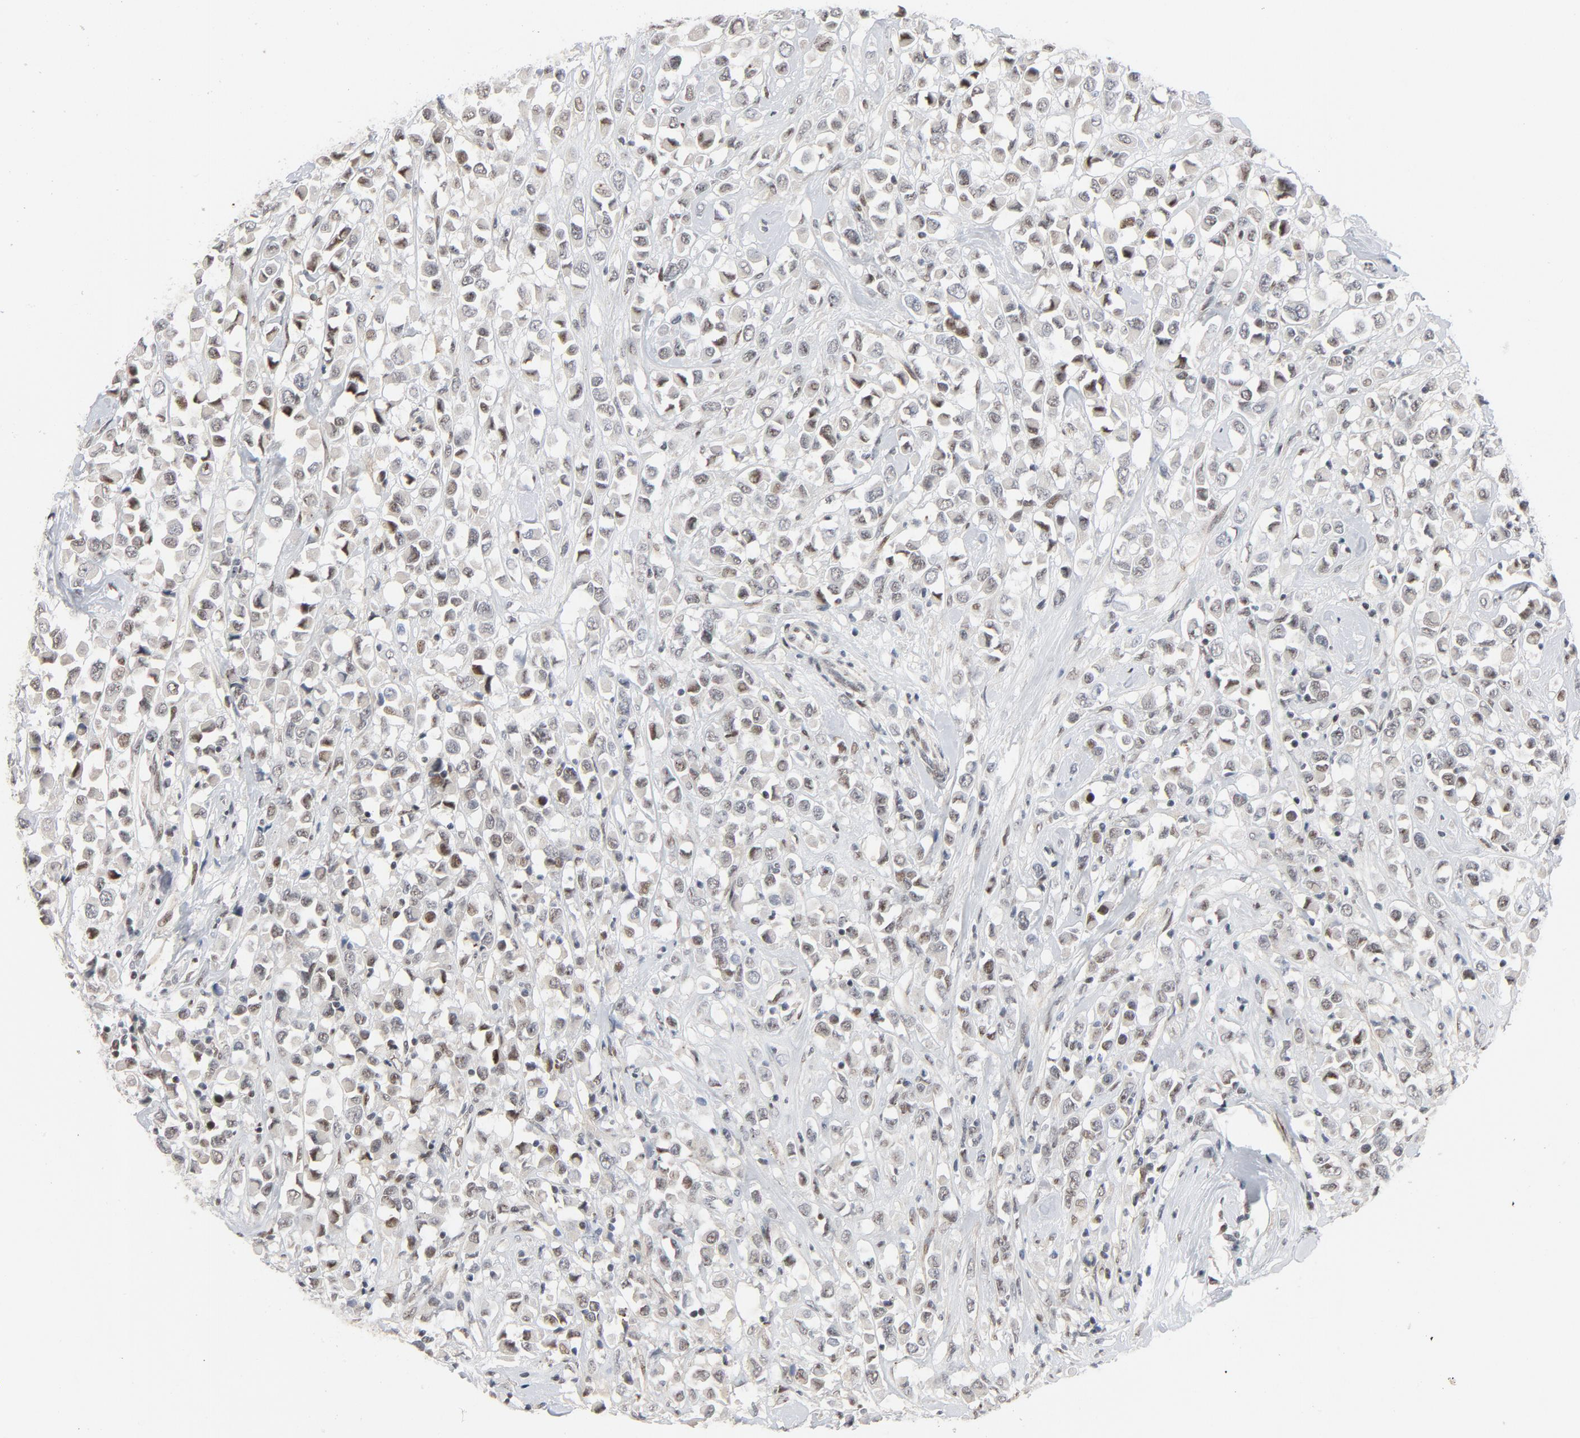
{"staining": {"intensity": "negative", "quantity": "none", "location": "none"}, "tissue": "breast cancer", "cell_type": "Tumor cells", "image_type": "cancer", "snomed": [{"axis": "morphology", "description": "Duct carcinoma"}, {"axis": "topography", "description": "Breast"}], "caption": "Immunohistochemical staining of human breast cancer (invasive ductal carcinoma) exhibits no significant expression in tumor cells. The staining is performed using DAB (3,3'-diaminobenzidine) brown chromogen with nuclei counter-stained in using hematoxylin.", "gene": "FSCB", "patient": {"sex": "female", "age": 61}}